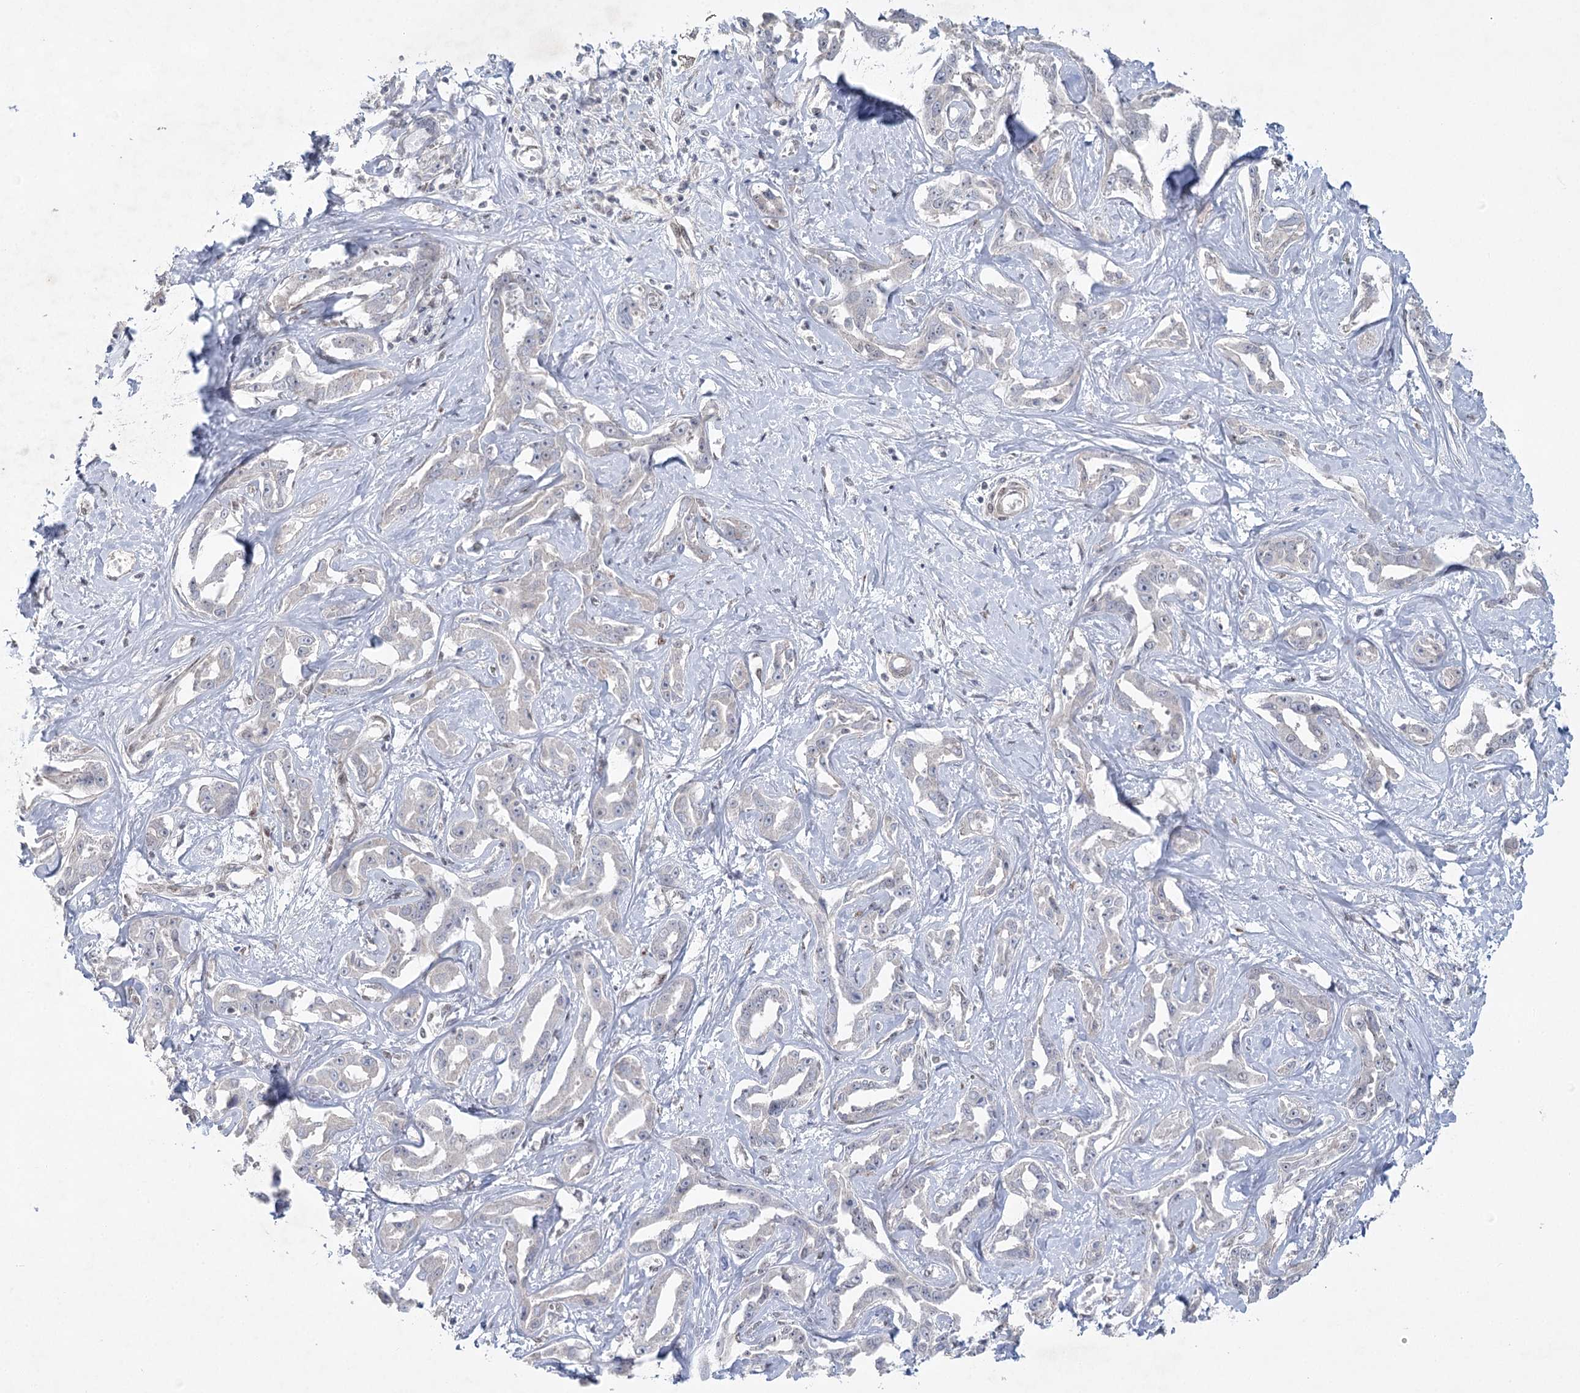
{"staining": {"intensity": "negative", "quantity": "none", "location": "none"}, "tissue": "liver cancer", "cell_type": "Tumor cells", "image_type": "cancer", "snomed": [{"axis": "morphology", "description": "Cholangiocarcinoma"}, {"axis": "topography", "description": "Liver"}], "caption": "The photomicrograph shows no staining of tumor cells in liver cholangiocarcinoma. (Brightfield microscopy of DAB (3,3'-diaminobenzidine) IHC at high magnification).", "gene": "AMTN", "patient": {"sex": "male", "age": 59}}